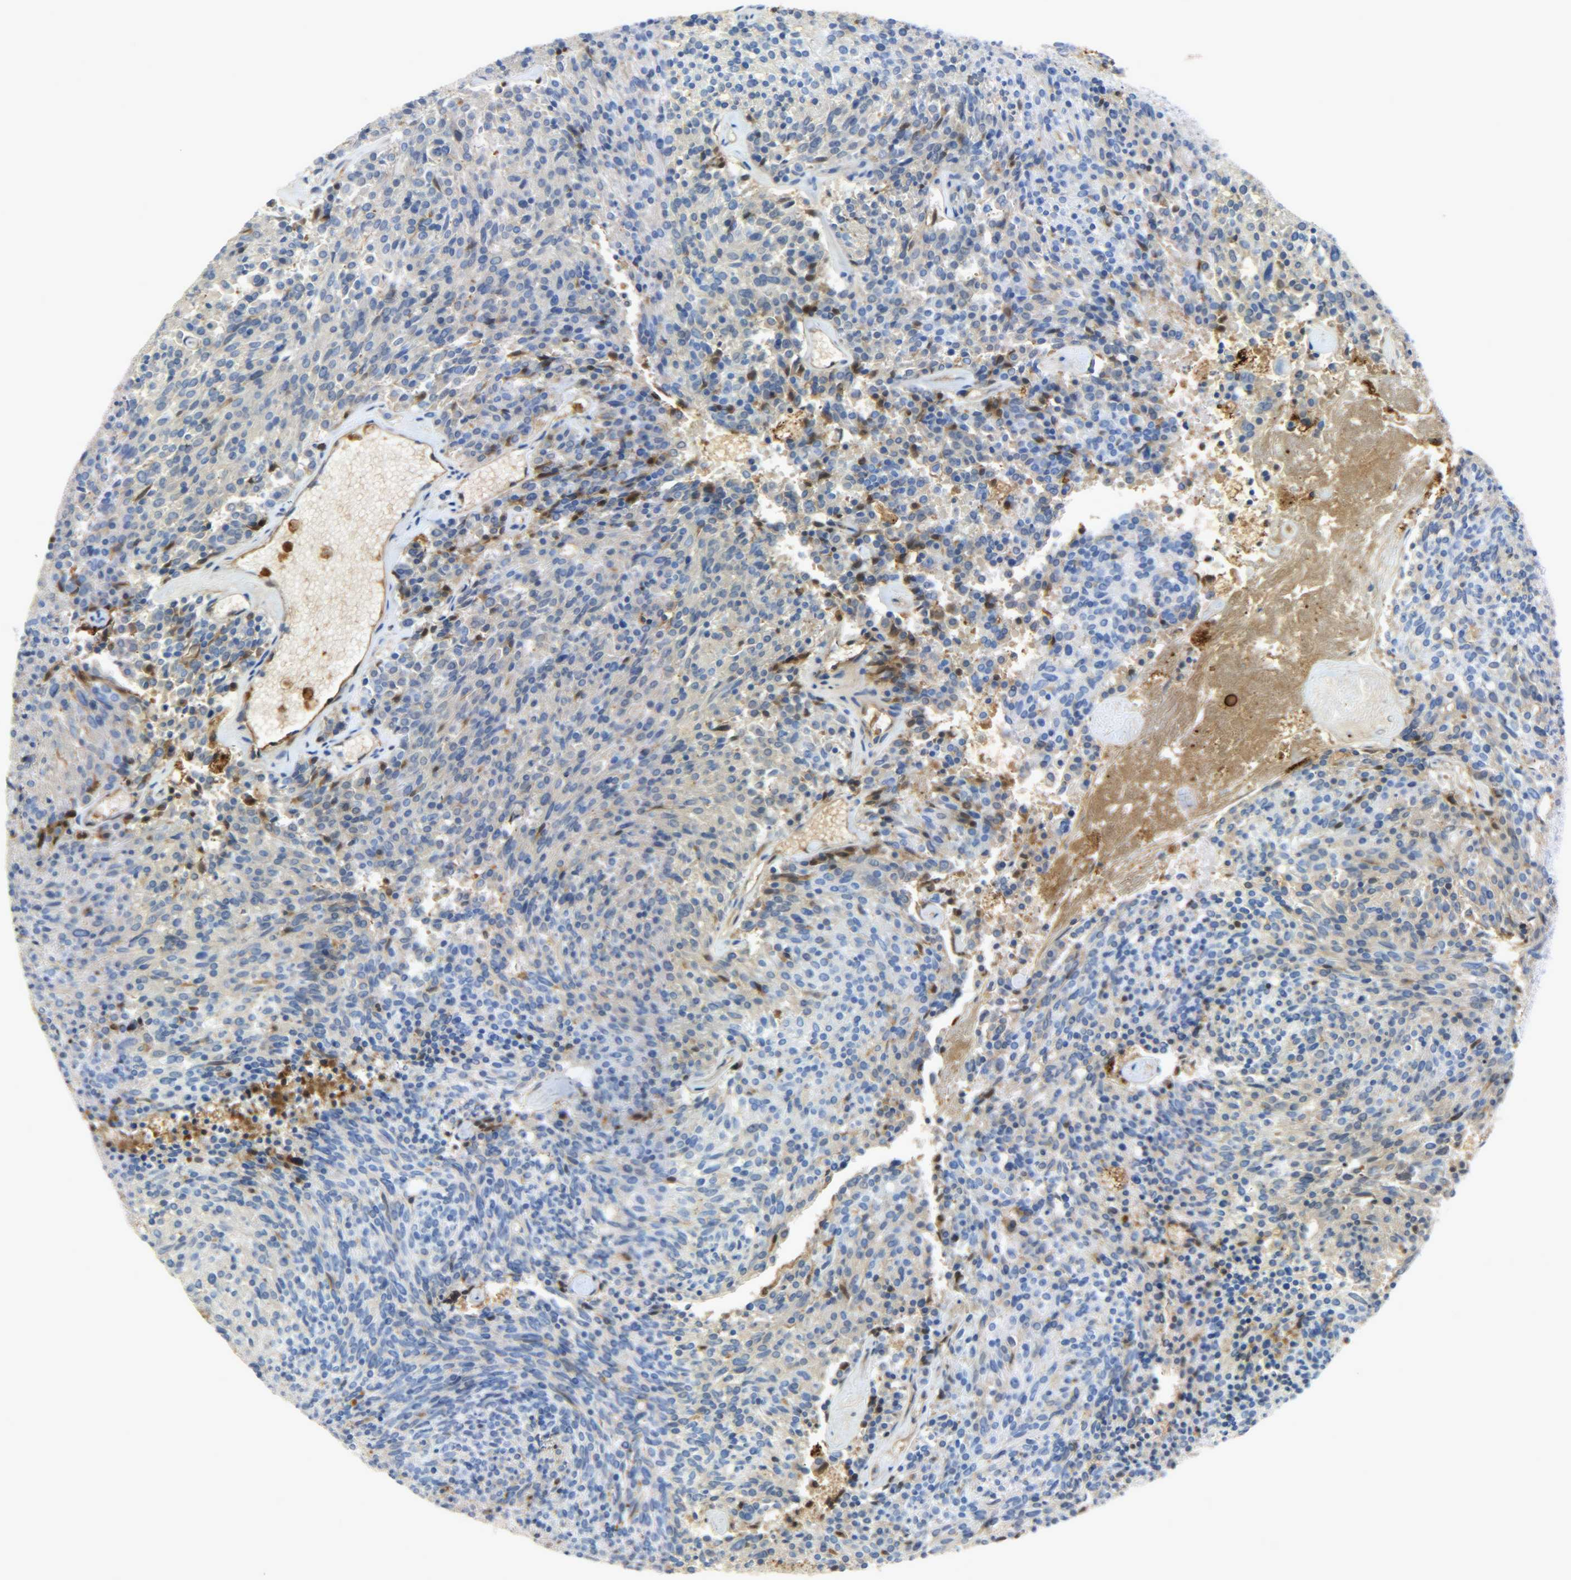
{"staining": {"intensity": "weak", "quantity": ">75%", "location": "cytoplasmic/membranous"}, "tissue": "carcinoid", "cell_type": "Tumor cells", "image_type": "cancer", "snomed": [{"axis": "morphology", "description": "Carcinoid, malignant, NOS"}, {"axis": "topography", "description": "Pancreas"}], "caption": "Protein expression analysis of carcinoid displays weak cytoplasmic/membranous positivity in approximately >75% of tumor cells.", "gene": "CRP", "patient": {"sex": "female", "age": 54}}